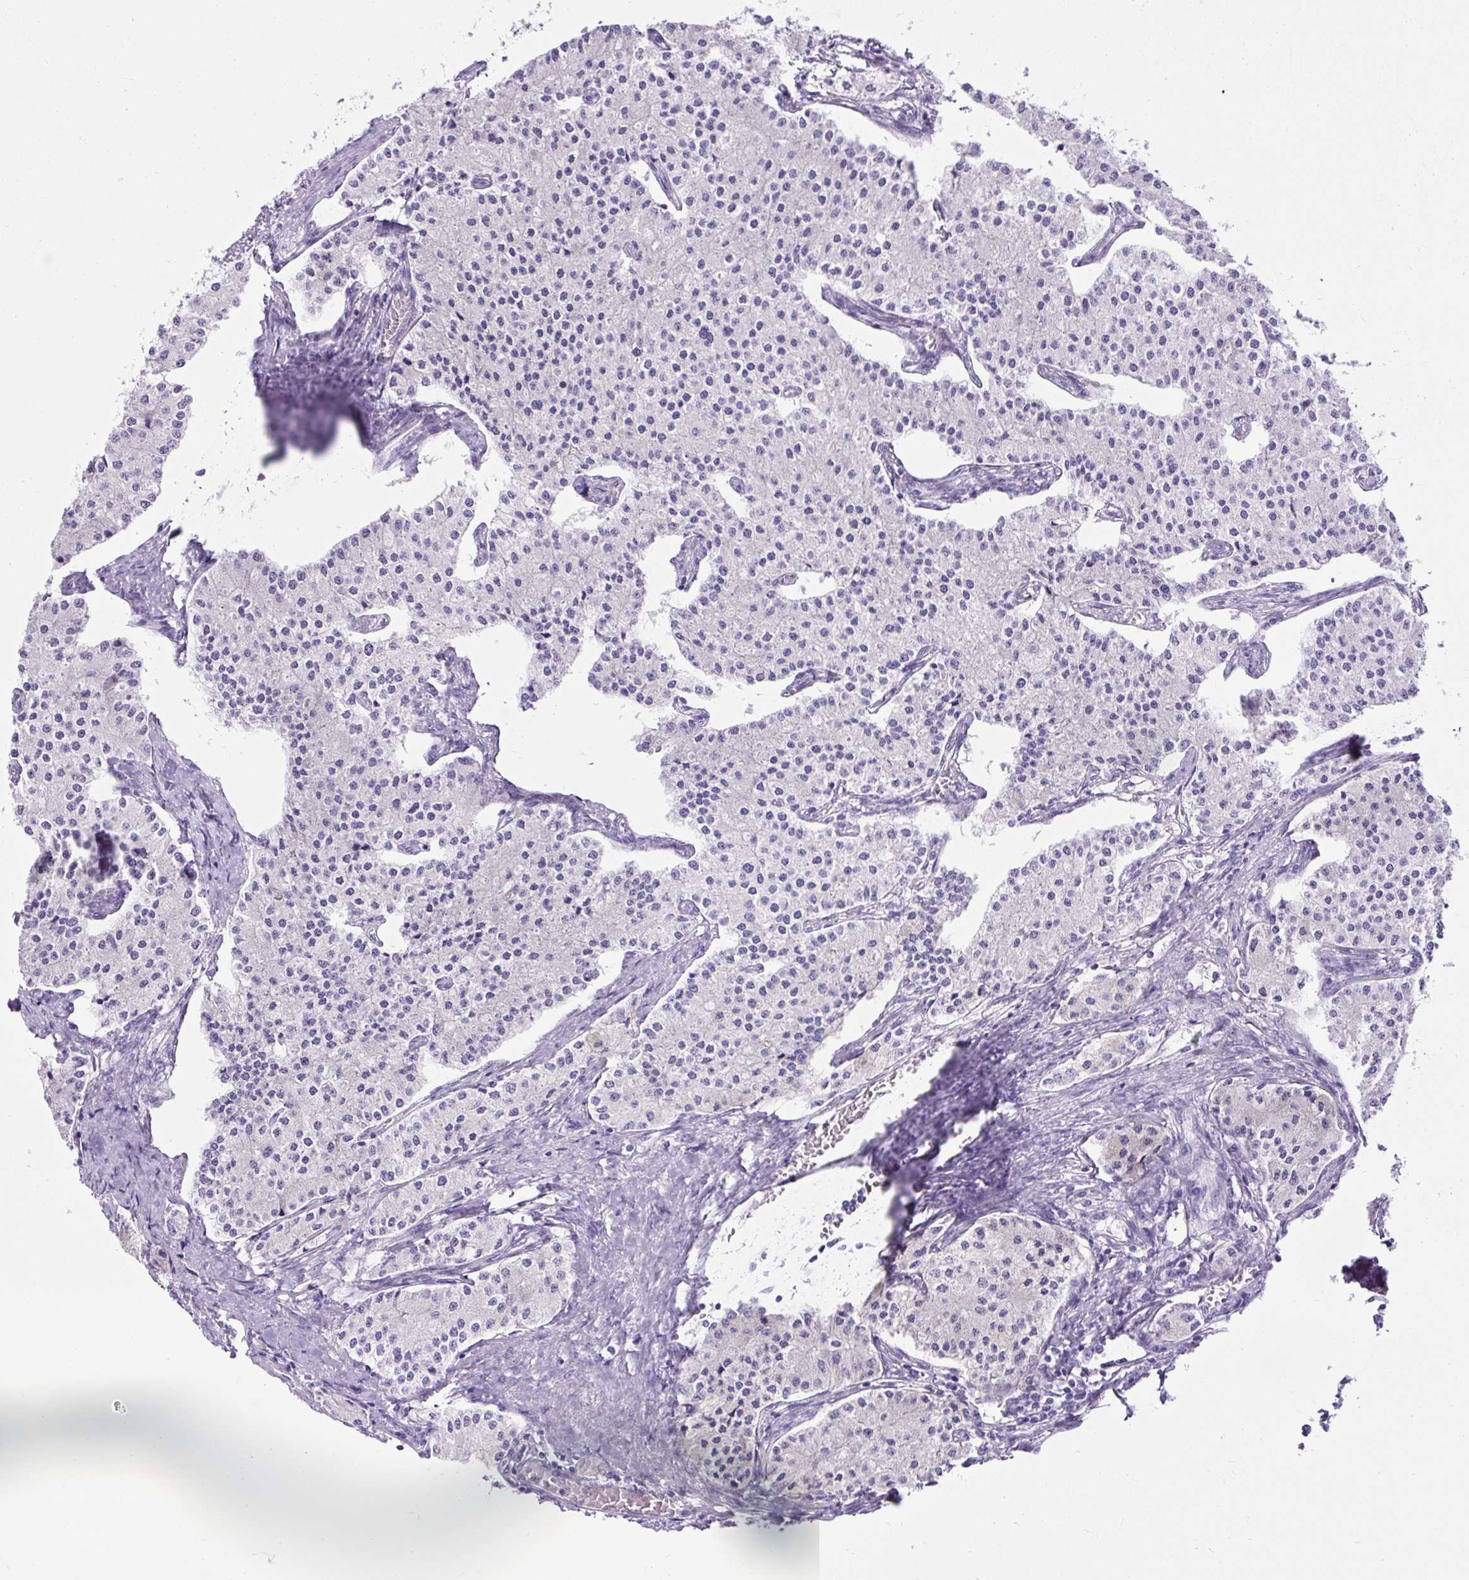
{"staining": {"intensity": "negative", "quantity": "none", "location": "none"}, "tissue": "carcinoid", "cell_type": "Tumor cells", "image_type": "cancer", "snomed": [{"axis": "morphology", "description": "Carcinoid, malignant, NOS"}, {"axis": "topography", "description": "Colon"}], "caption": "There is no significant positivity in tumor cells of carcinoid (malignant).", "gene": "UPP1", "patient": {"sex": "female", "age": 52}}